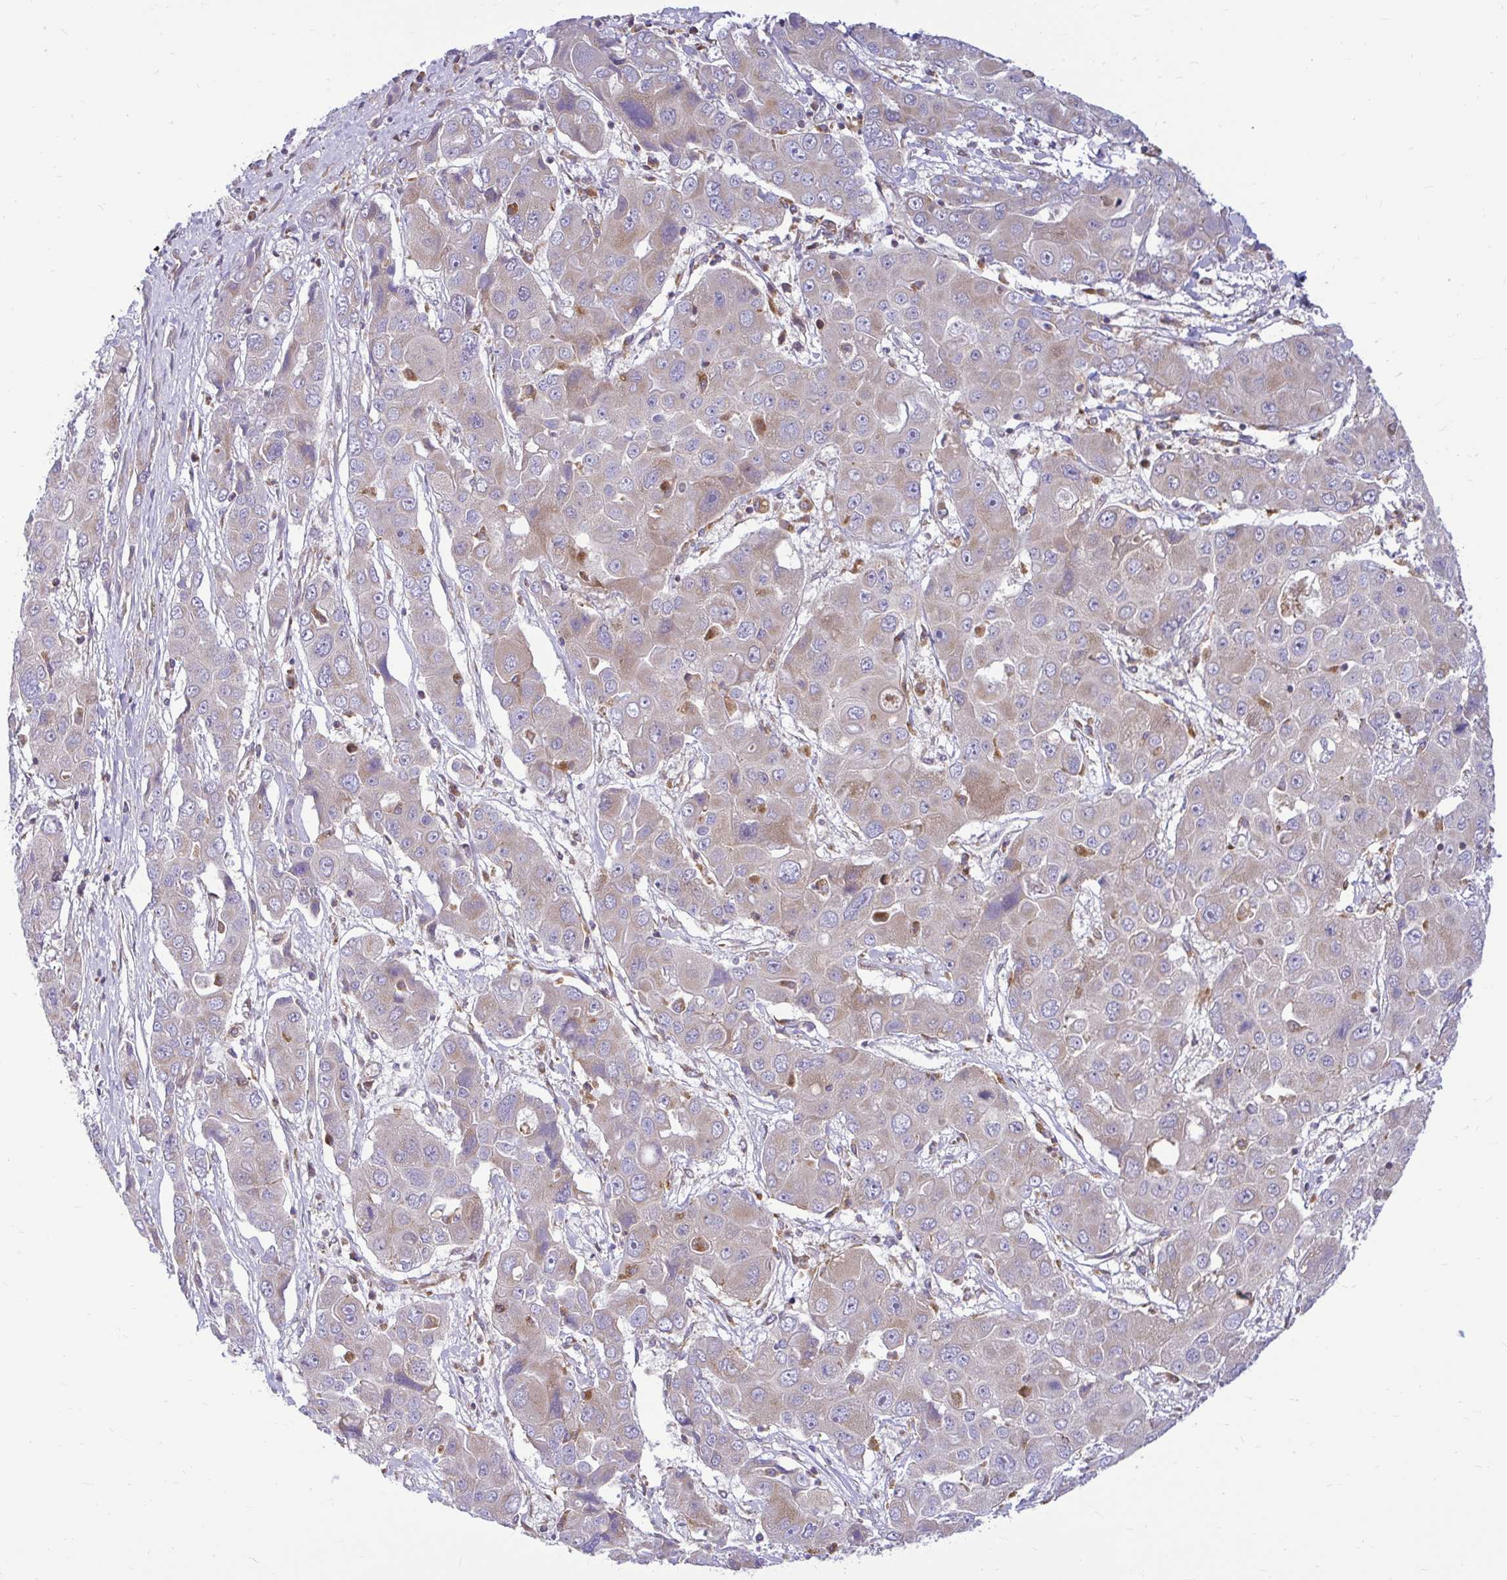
{"staining": {"intensity": "weak", "quantity": "25%-75%", "location": "cytoplasmic/membranous"}, "tissue": "liver cancer", "cell_type": "Tumor cells", "image_type": "cancer", "snomed": [{"axis": "morphology", "description": "Cholangiocarcinoma"}, {"axis": "topography", "description": "Liver"}], "caption": "This is an image of immunohistochemistry staining of cholangiocarcinoma (liver), which shows weak expression in the cytoplasmic/membranous of tumor cells.", "gene": "VTI1B", "patient": {"sex": "male", "age": 67}}